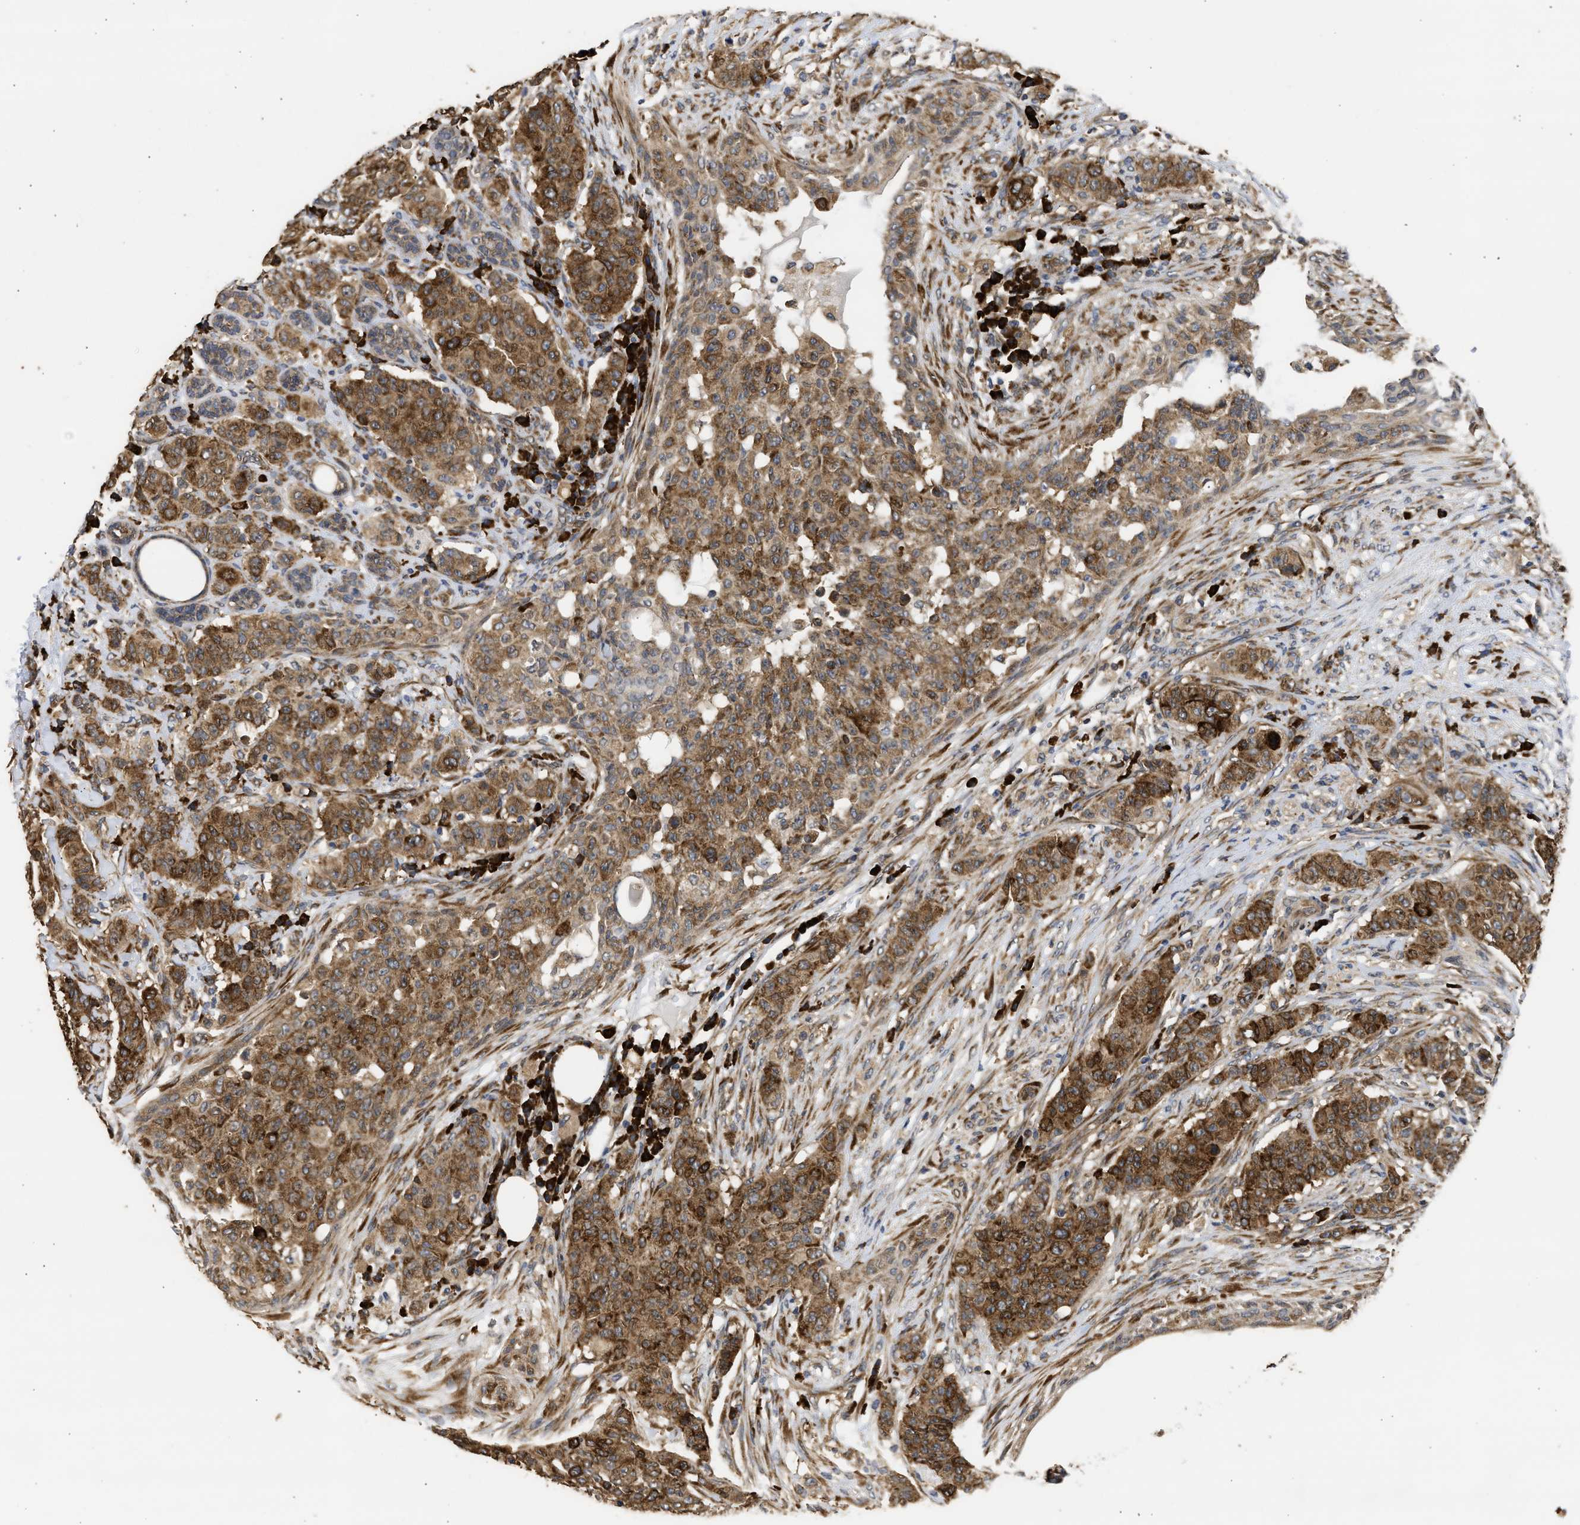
{"staining": {"intensity": "moderate", "quantity": ">75%", "location": "cytoplasmic/membranous"}, "tissue": "breast cancer", "cell_type": "Tumor cells", "image_type": "cancer", "snomed": [{"axis": "morphology", "description": "Normal tissue, NOS"}, {"axis": "morphology", "description": "Duct carcinoma"}, {"axis": "topography", "description": "Breast"}], "caption": "High-magnification brightfield microscopy of breast intraductal carcinoma stained with DAB (brown) and counterstained with hematoxylin (blue). tumor cells exhibit moderate cytoplasmic/membranous staining is appreciated in approximately>75% of cells.", "gene": "DNAJC1", "patient": {"sex": "female", "age": 40}}